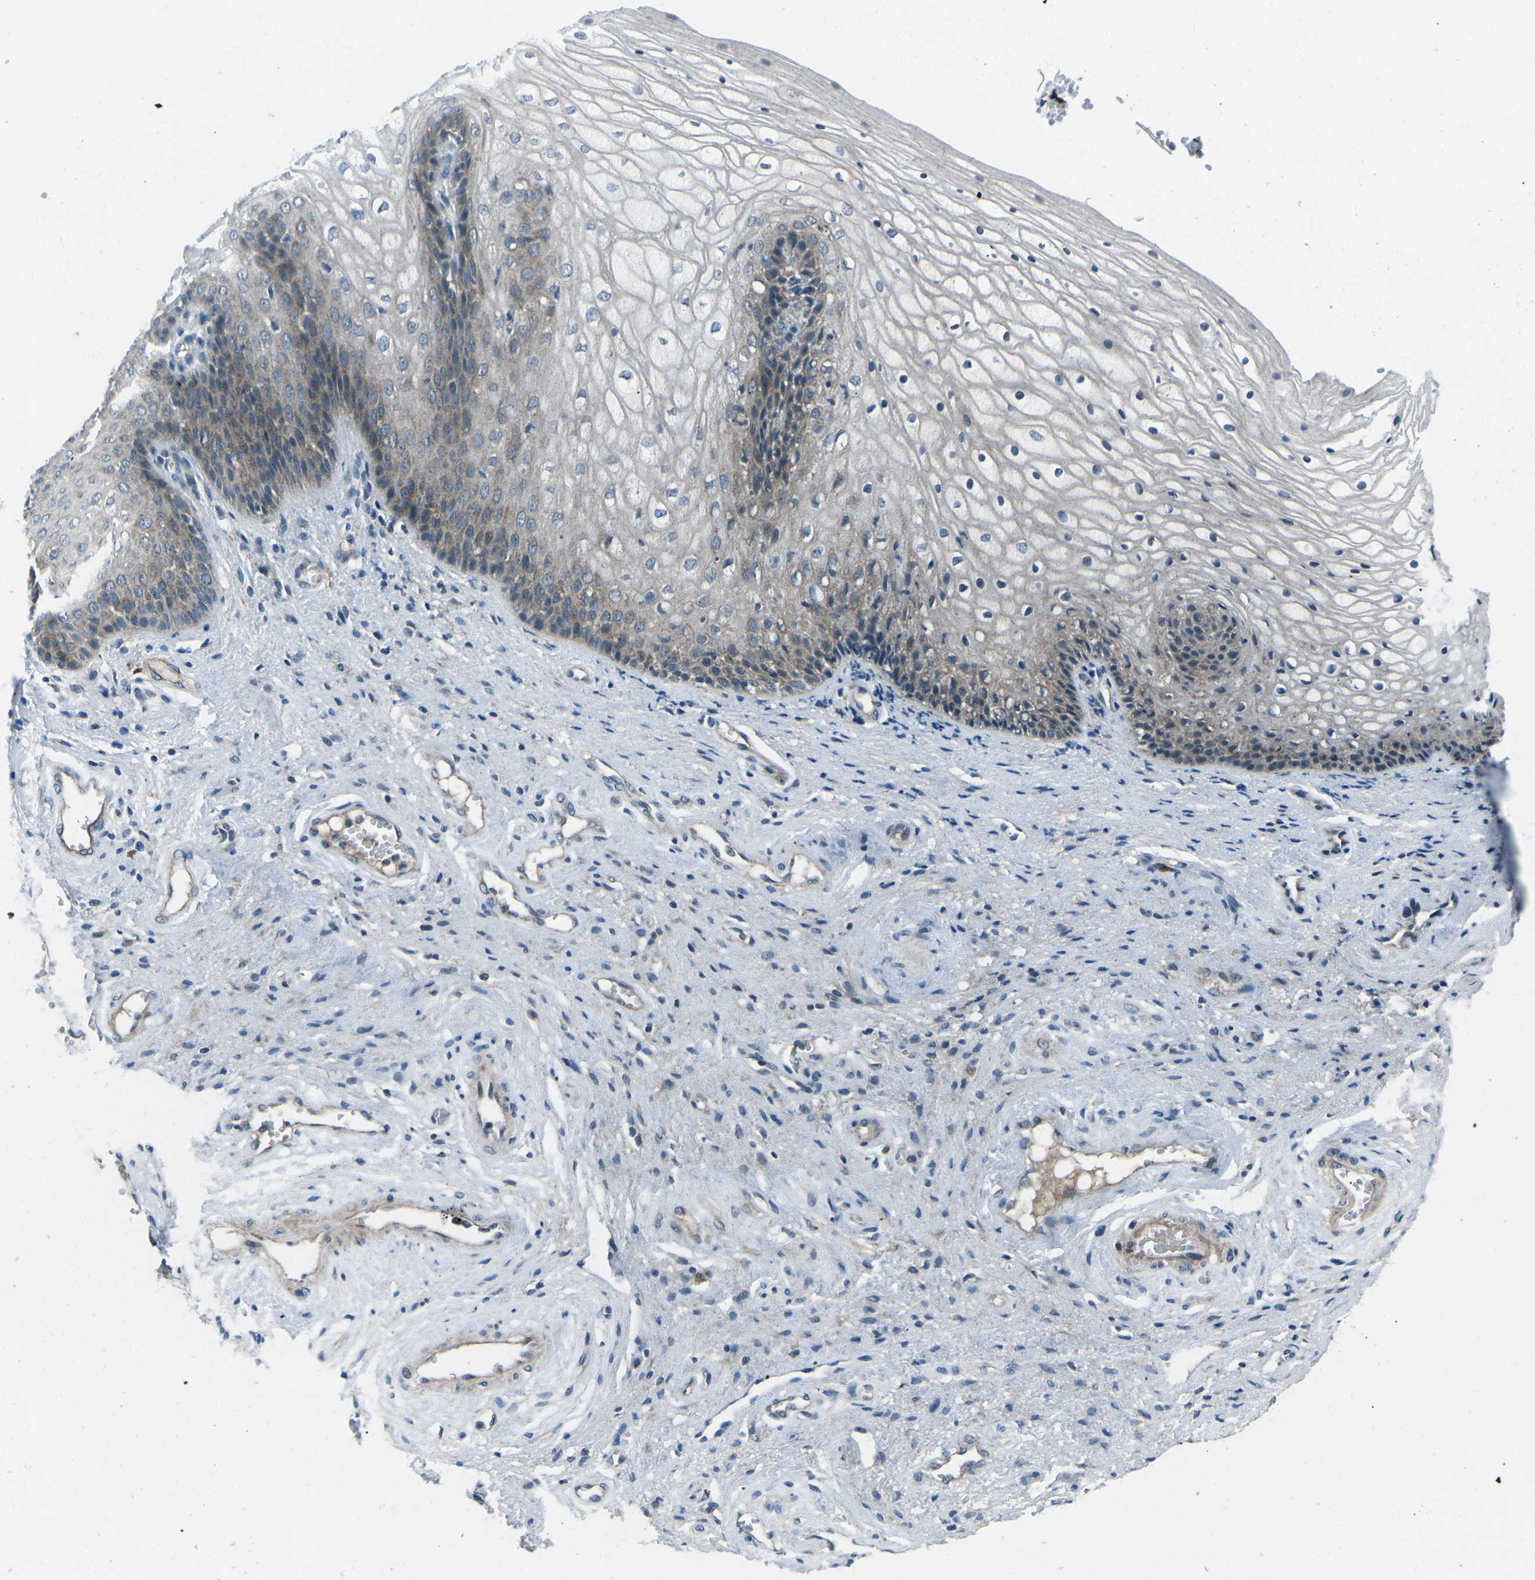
{"staining": {"intensity": "moderate", "quantity": "<25%", "location": "cytoplasmic/membranous"}, "tissue": "vagina", "cell_type": "Squamous epithelial cells", "image_type": "normal", "snomed": [{"axis": "morphology", "description": "Normal tissue, NOS"}, {"axis": "topography", "description": "Vagina"}], "caption": "This histopathology image reveals immunohistochemistry staining of benign vagina, with low moderate cytoplasmic/membranous positivity in approximately <25% of squamous epithelial cells.", "gene": "CDK16", "patient": {"sex": "female", "age": 34}}